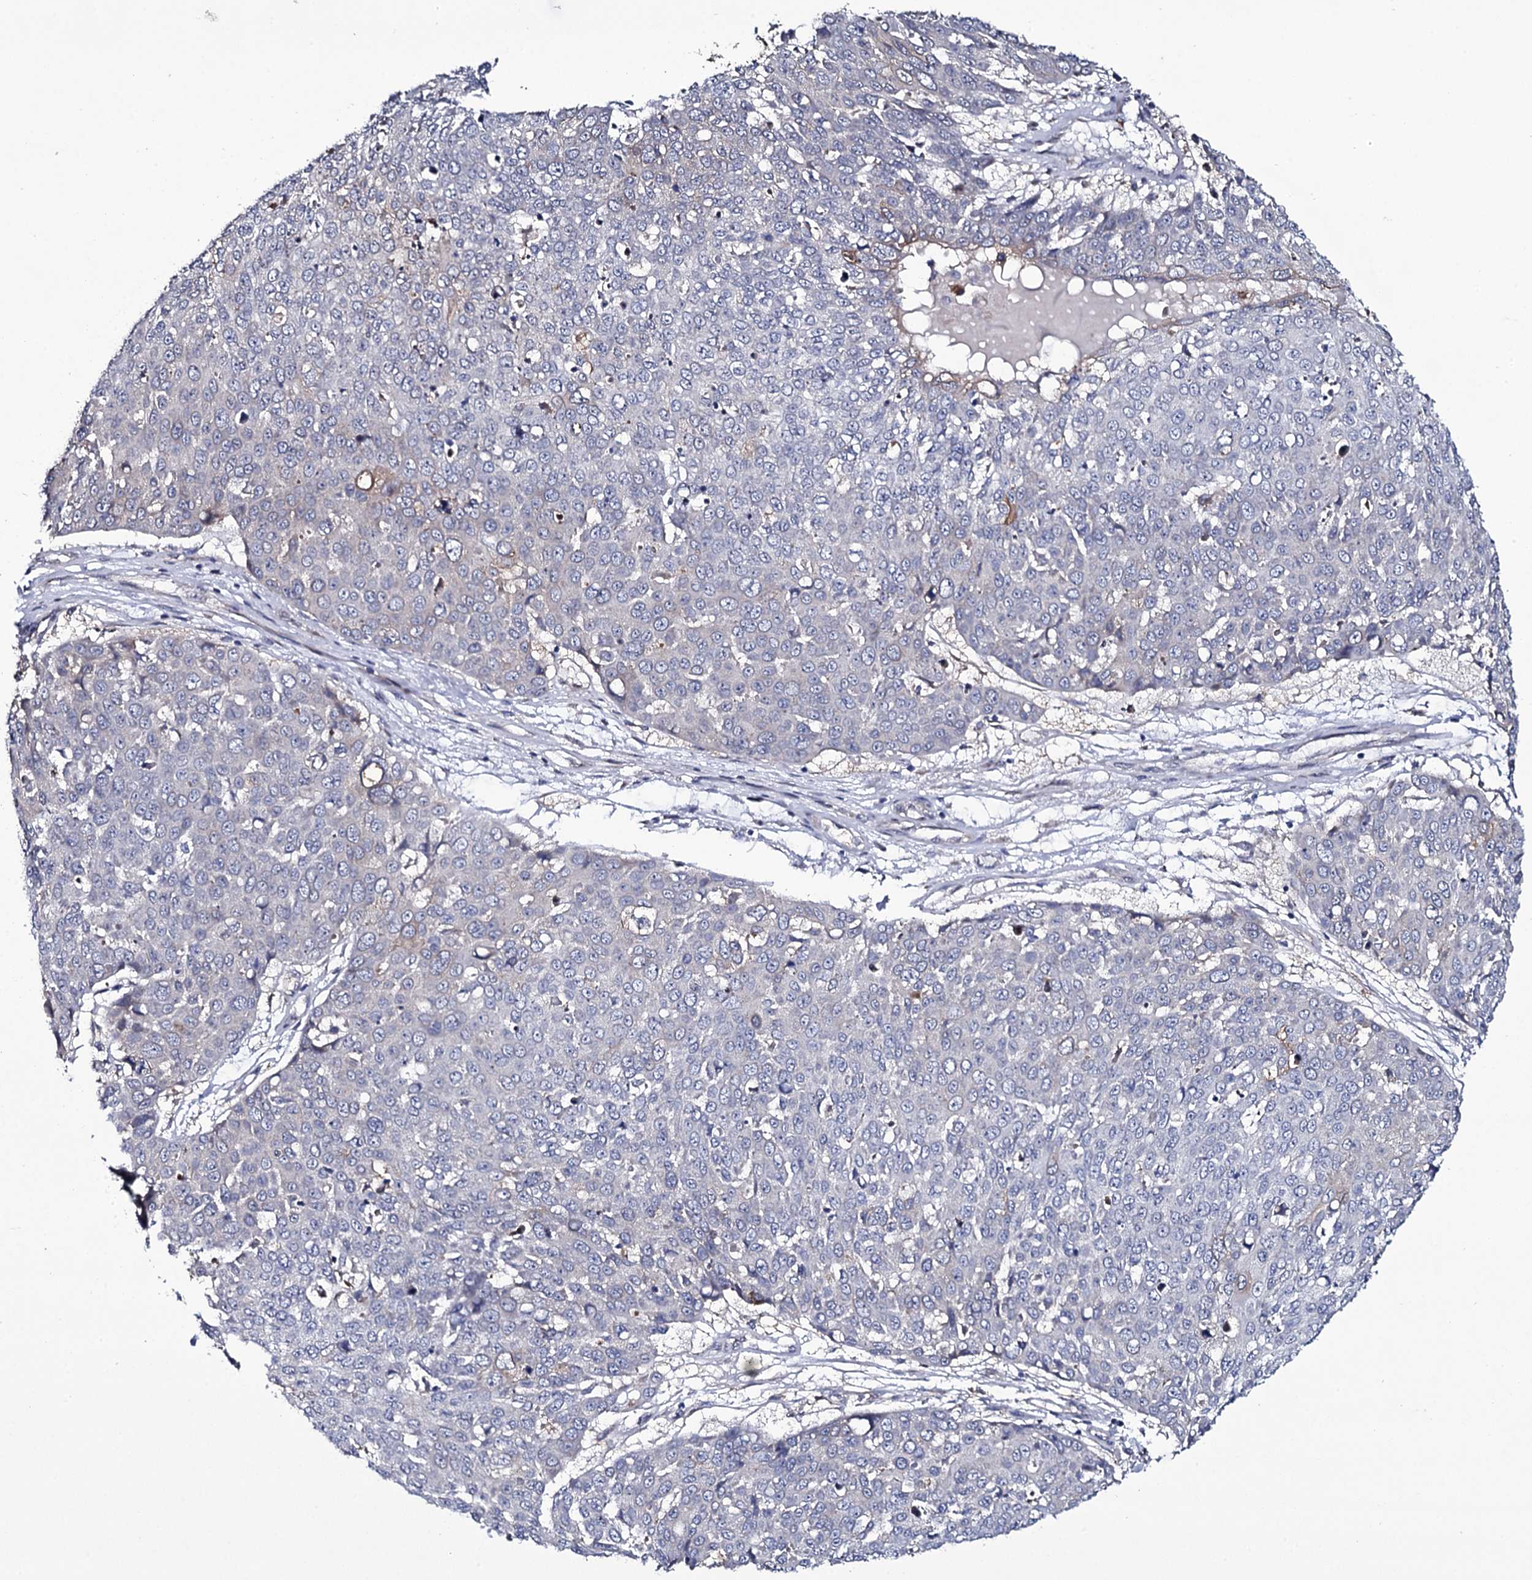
{"staining": {"intensity": "negative", "quantity": "none", "location": "none"}, "tissue": "skin cancer", "cell_type": "Tumor cells", "image_type": "cancer", "snomed": [{"axis": "morphology", "description": "Squamous cell carcinoma, NOS"}, {"axis": "topography", "description": "Skin"}], "caption": "Immunohistochemistry histopathology image of neoplastic tissue: skin cancer stained with DAB (3,3'-diaminobenzidine) reveals no significant protein expression in tumor cells.", "gene": "TTC23", "patient": {"sex": "male", "age": 71}}